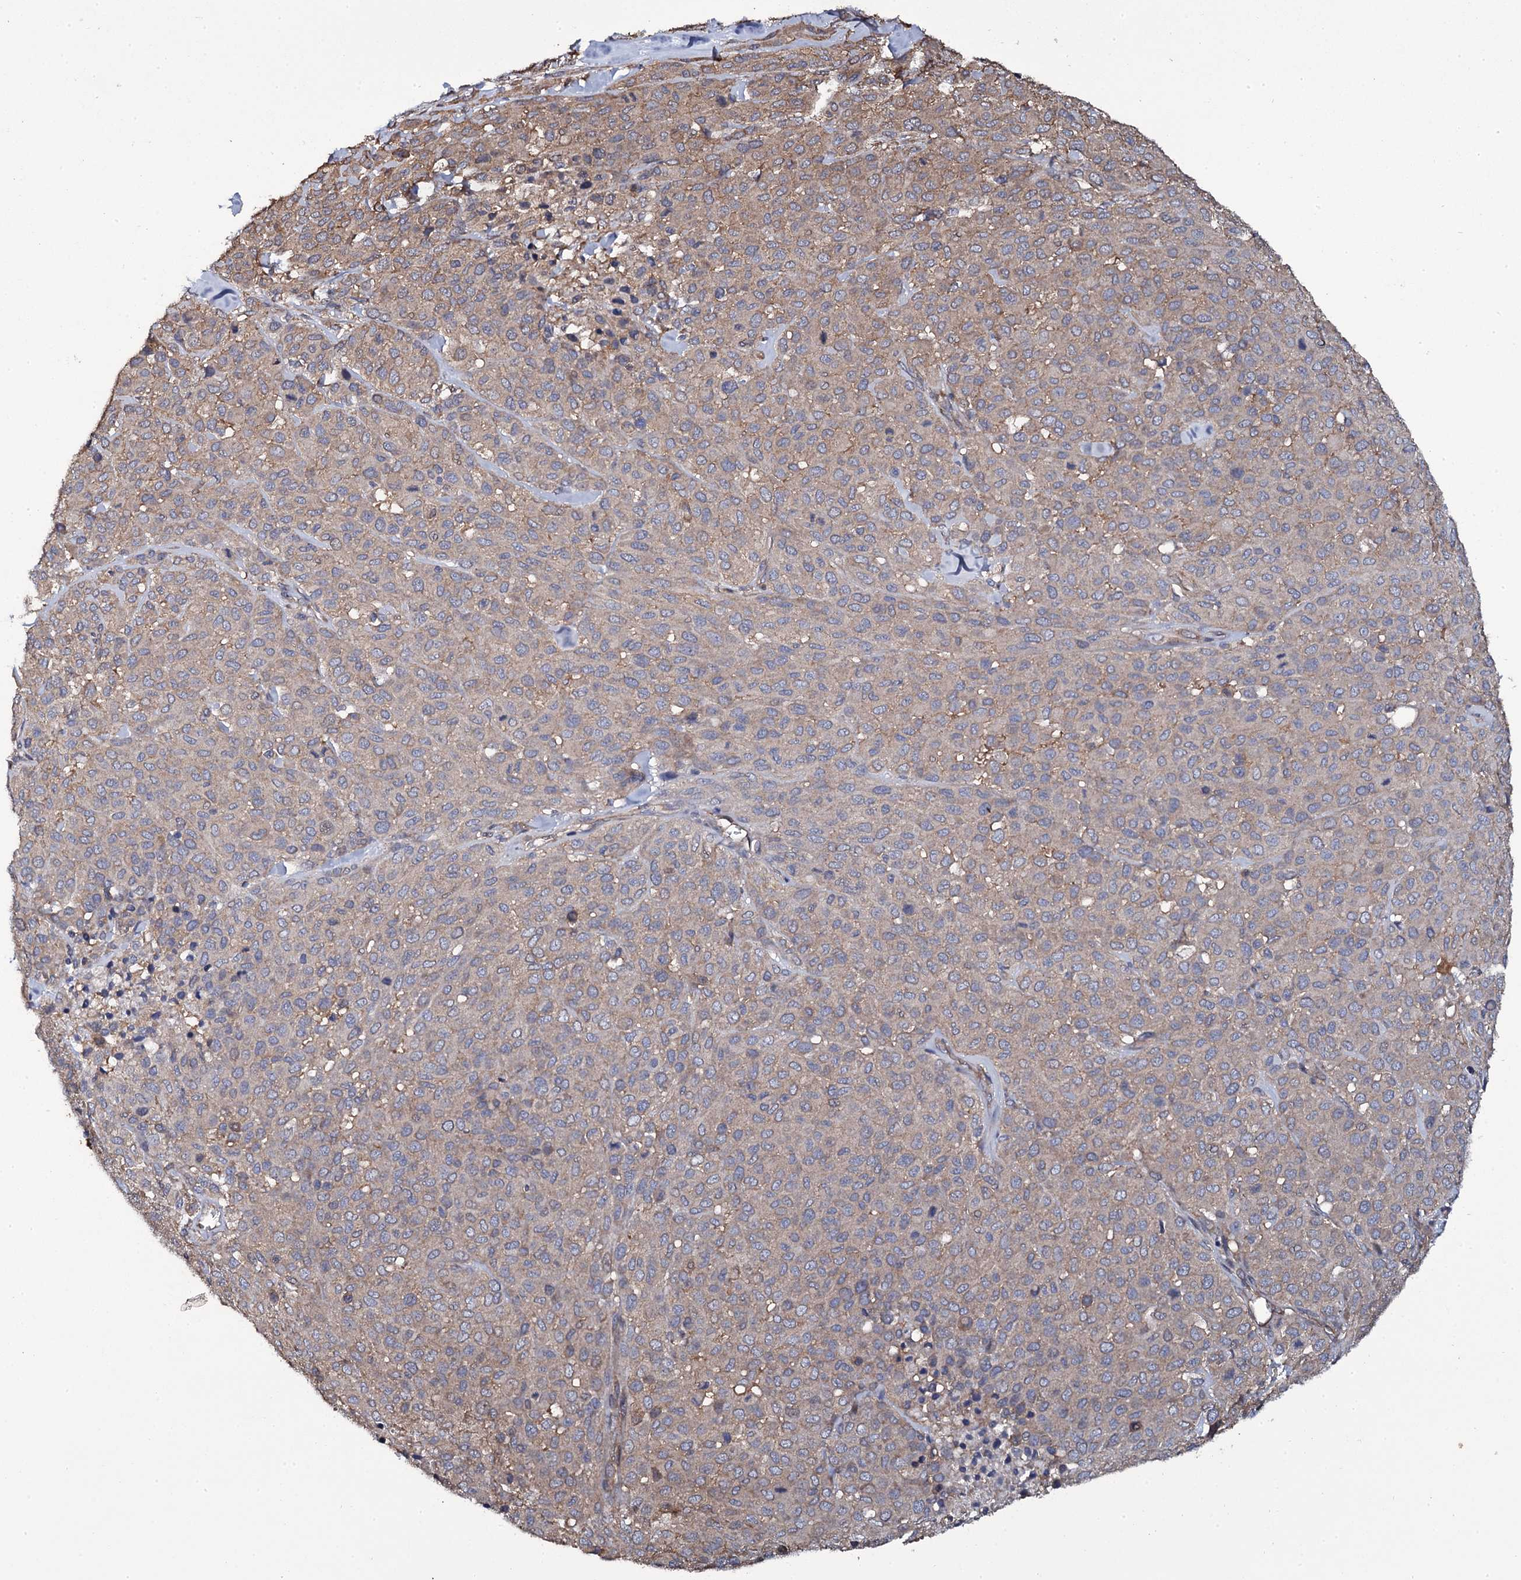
{"staining": {"intensity": "weak", "quantity": "25%-75%", "location": "cytoplasmic/membranous"}, "tissue": "melanoma", "cell_type": "Tumor cells", "image_type": "cancer", "snomed": [{"axis": "morphology", "description": "Malignant melanoma, Metastatic site"}, {"axis": "topography", "description": "Skin"}], "caption": "Immunohistochemical staining of human melanoma exhibits weak cytoplasmic/membranous protein expression in about 25%-75% of tumor cells. (DAB IHC with brightfield microscopy, high magnification).", "gene": "TTC23", "patient": {"sex": "female", "age": 81}}